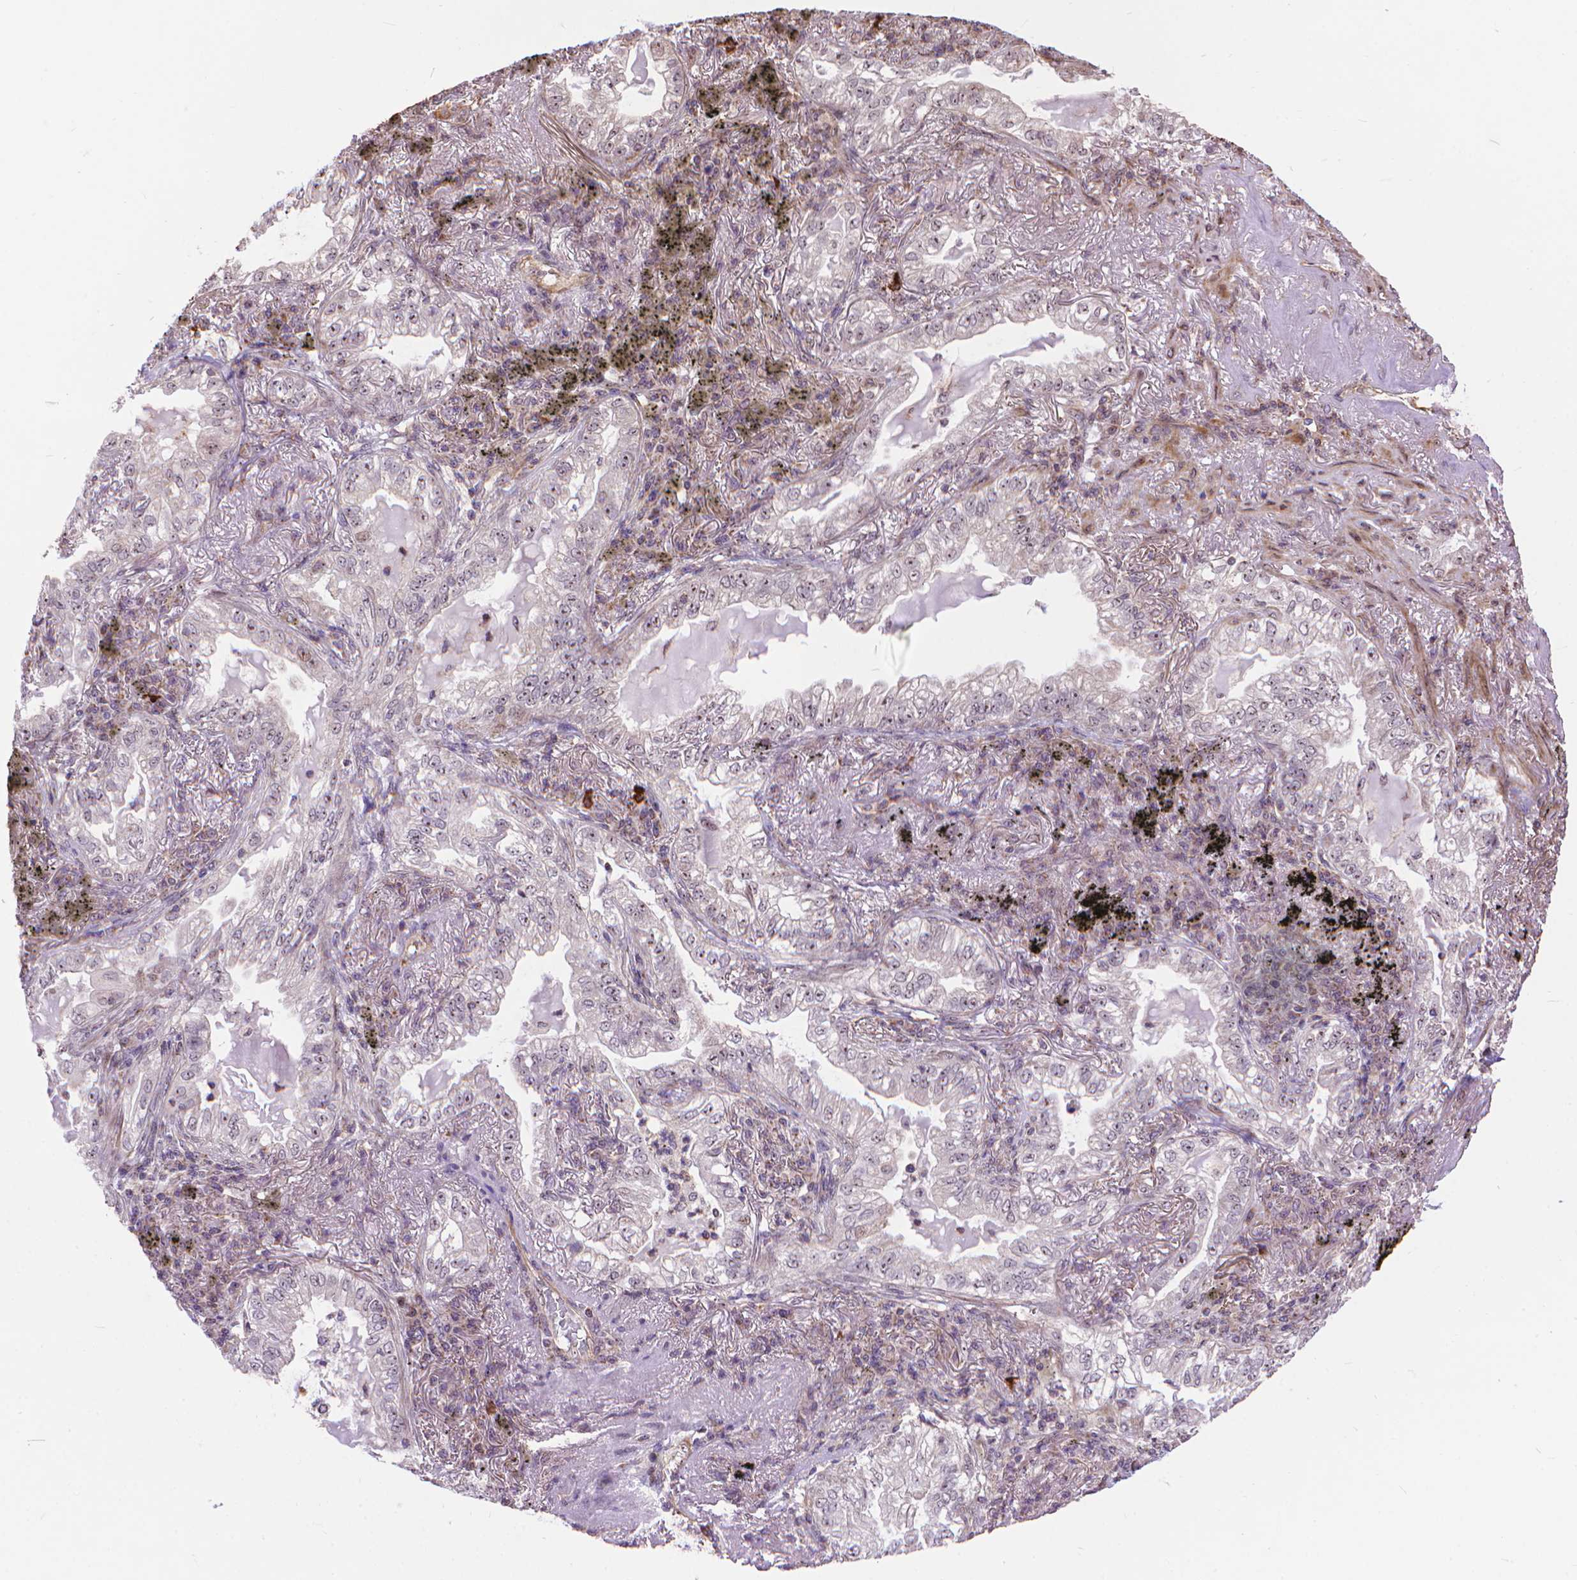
{"staining": {"intensity": "weak", "quantity": "<25%", "location": "nuclear"}, "tissue": "lung cancer", "cell_type": "Tumor cells", "image_type": "cancer", "snomed": [{"axis": "morphology", "description": "Adenocarcinoma, NOS"}, {"axis": "topography", "description": "Lung"}], "caption": "IHC image of neoplastic tissue: adenocarcinoma (lung) stained with DAB demonstrates no significant protein expression in tumor cells.", "gene": "TMEM135", "patient": {"sex": "female", "age": 73}}